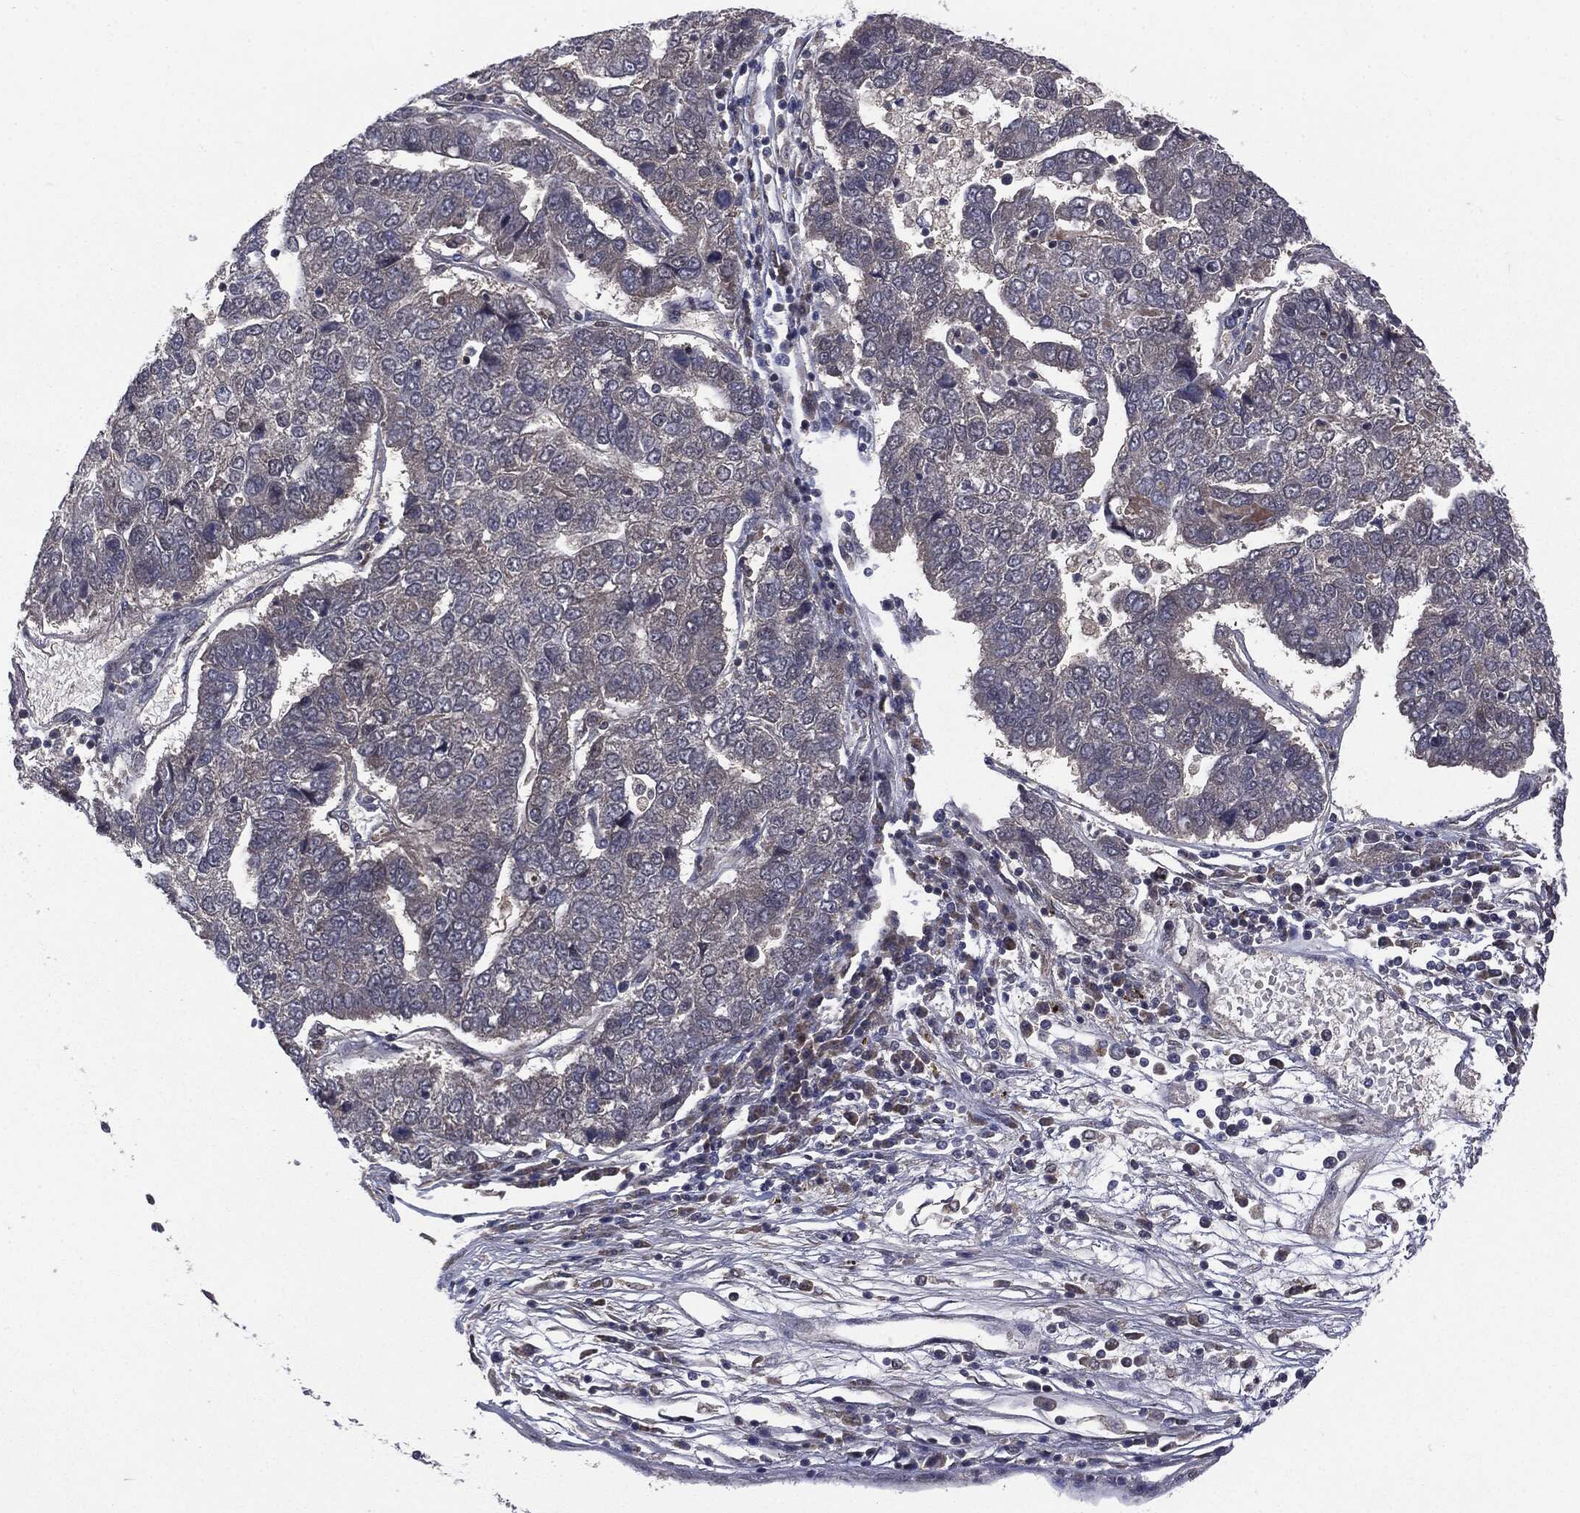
{"staining": {"intensity": "negative", "quantity": "none", "location": "none"}, "tissue": "pancreatic cancer", "cell_type": "Tumor cells", "image_type": "cancer", "snomed": [{"axis": "morphology", "description": "Adenocarcinoma, NOS"}, {"axis": "topography", "description": "Pancreas"}], "caption": "Tumor cells show no significant expression in pancreatic adenocarcinoma.", "gene": "PTPA", "patient": {"sex": "female", "age": 61}}